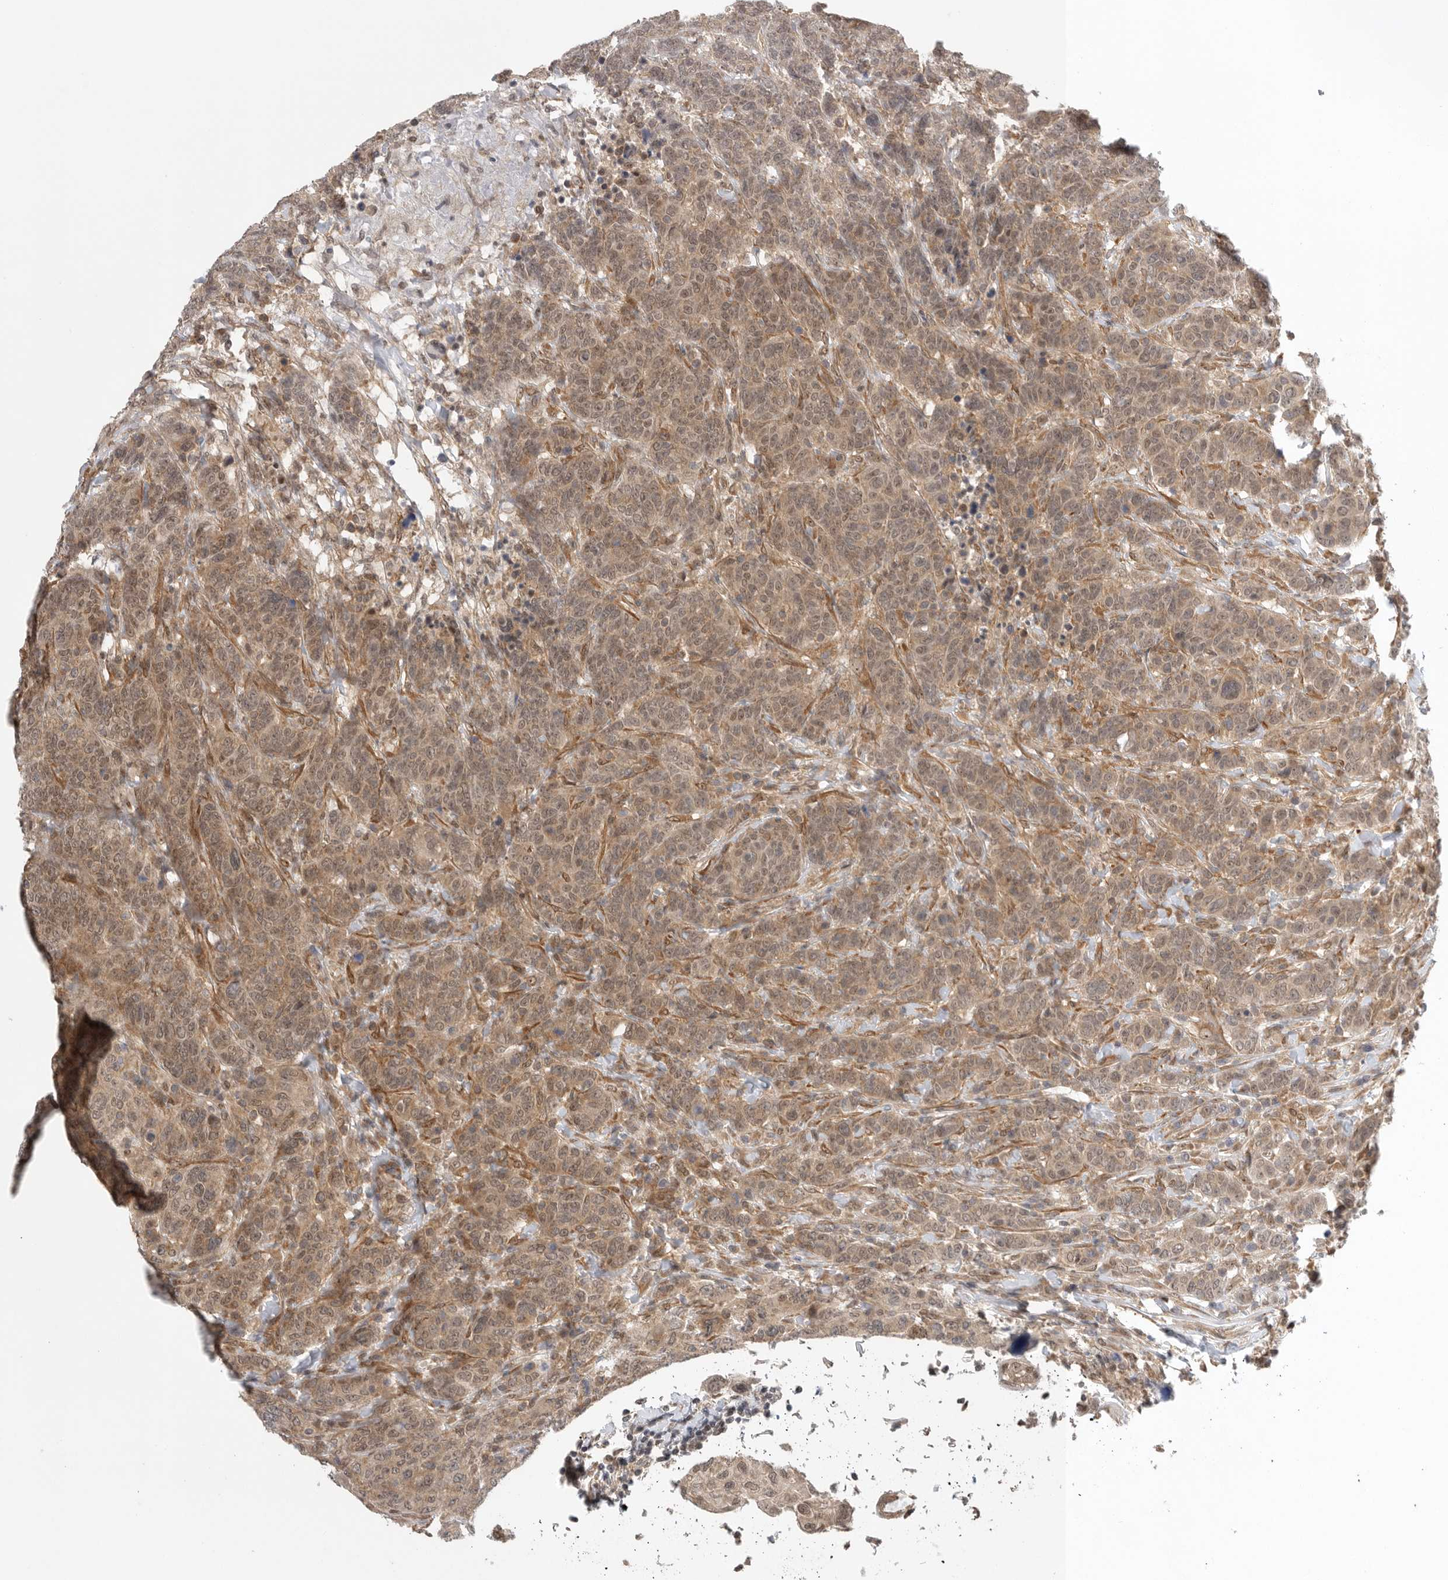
{"staining": {"intensity": "moderate", "quantity": ">75%", "location": "cytoplasmic/membranous,nuclear"}, "tissue": "breast cancer", "cell_type": "Tumor cells", "image_type": "cancer", "snomed": [{"axis": "morphology", "description": "Duct carcinoma"}, {"axis": "topography", "description": "Breast"}], "caption": "Breast invasive ductal carcinoma stained for a protein exhibits moderate cytoplasmic/membranous and nuclear positivity in tumor cells. The protein is stained brown, and the nuclei are stained in blue (DAB IHC with brightfield microscopy, high magnification).", "gene": "VPS50", "patient": {"sex": "female", "age": 37}}